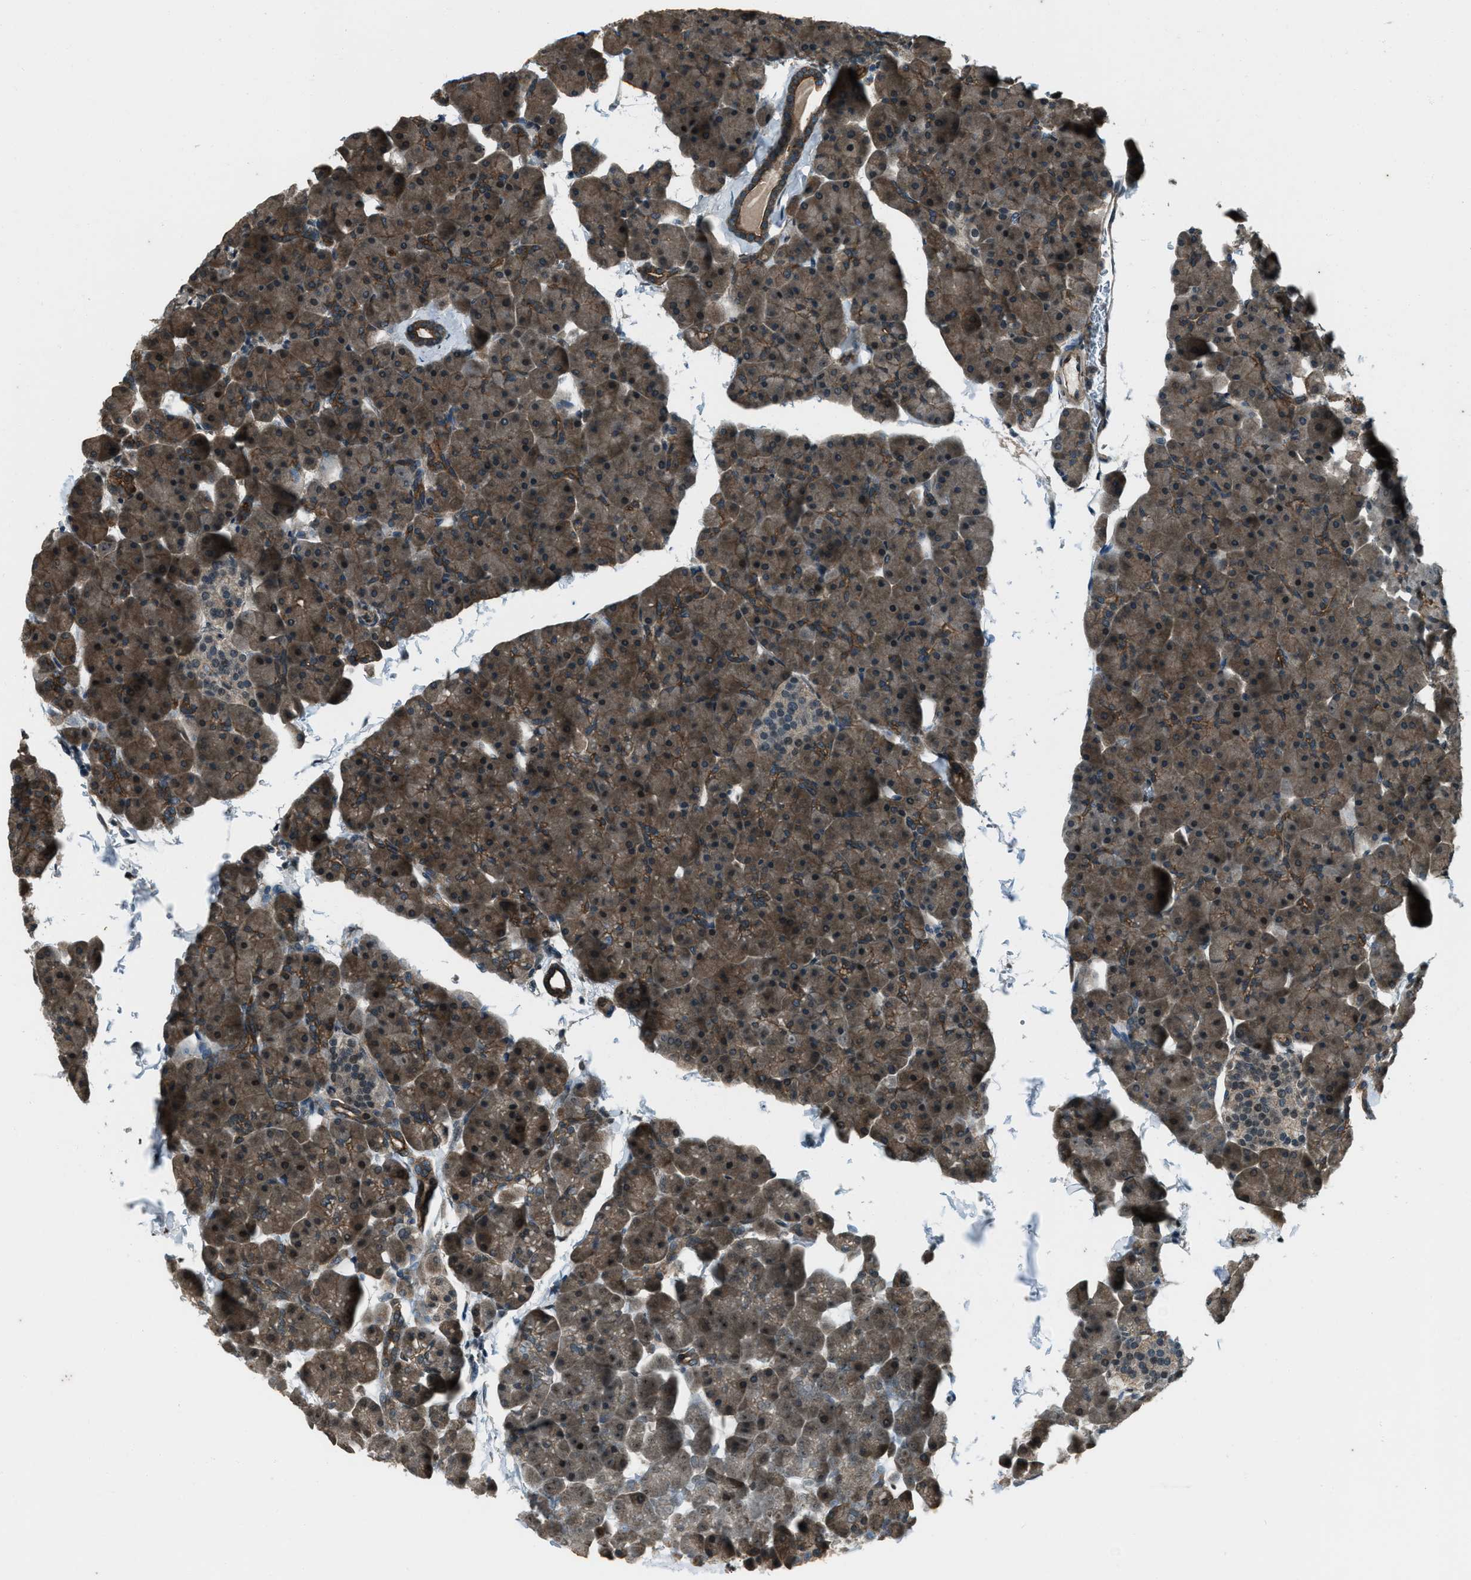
{"staining": {"intensity": "moderate", "quantity": ">75%", "location": "cytoplasmic/membranous"}, "tissue": "pancreas", "cell_type": "Exocrine glandular cells", "image_type": "normal", "snomed": [{"axis": "morphology", "description": "Normal tissue, NOS"}, {"axis": "topography", "description": "Pancreas"}], "caption": "Immunohistochemical staining of benign human pancreas exhibits medium levels of moderate cytoplasmic/membranous staining in approximately >75% of exocrine glandular cells.", "gene": "SVIL", "patient": {"sex": "male", "age": 35}}